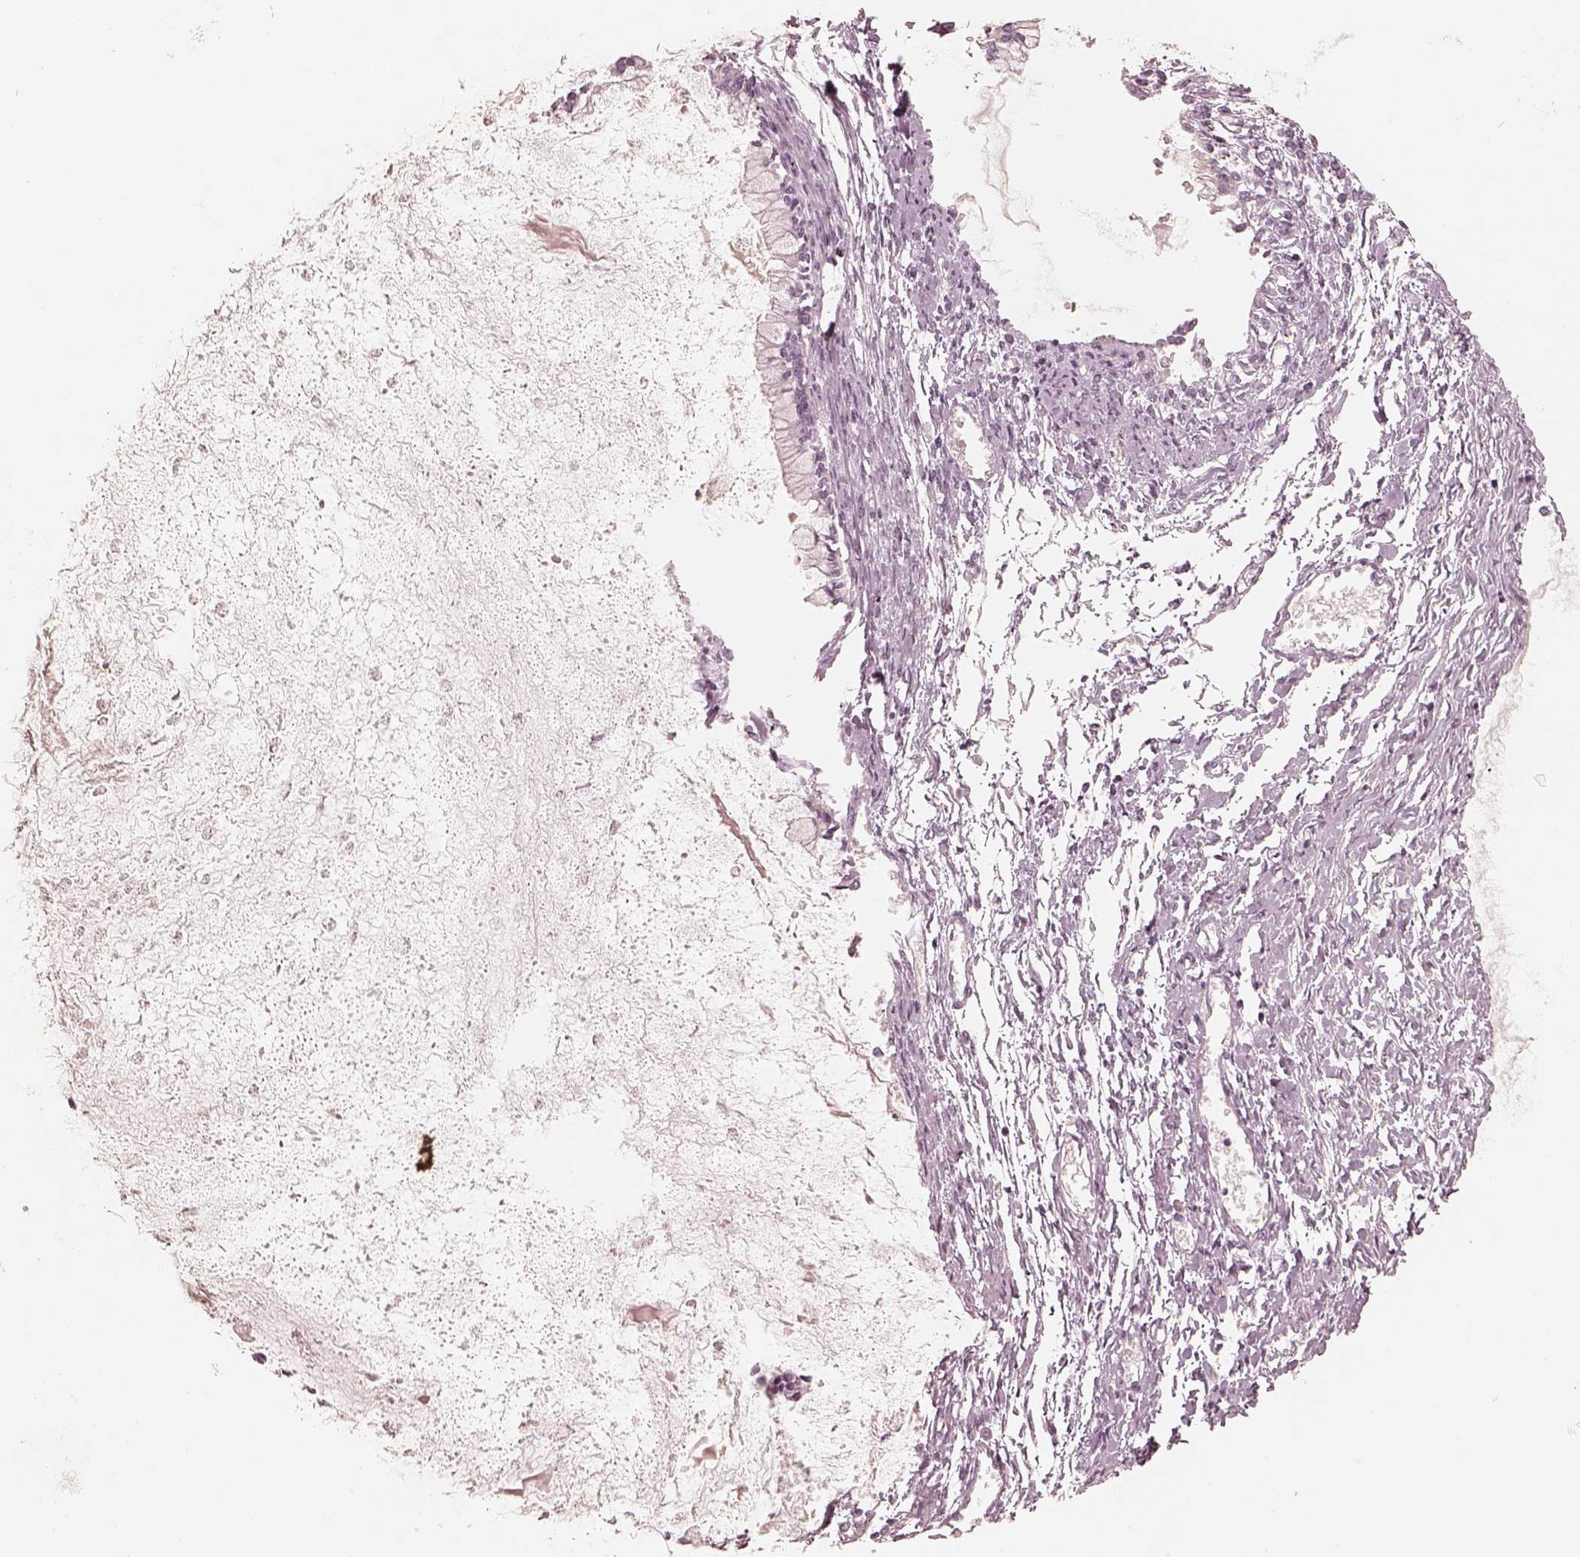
{"staining": {"intensity": "negative", "quantity": "none", "location": "none"}, "tissue": "ovarian cancer", "cell_type": "Tumor cells", "image_type": "cancer", "snomed": [{"axis": "morphology", "description": "Cystadenocarcinoma, mucinous, NOS"}, {"axis": "topography", "description": "Ovary"}], "caption": "The image exhibits no significant expression in tumor cells of ovarian mucinous cystadenocarcinoma.", "gene": "KRT82", "patient": {"sex": "female", "age": 67}}